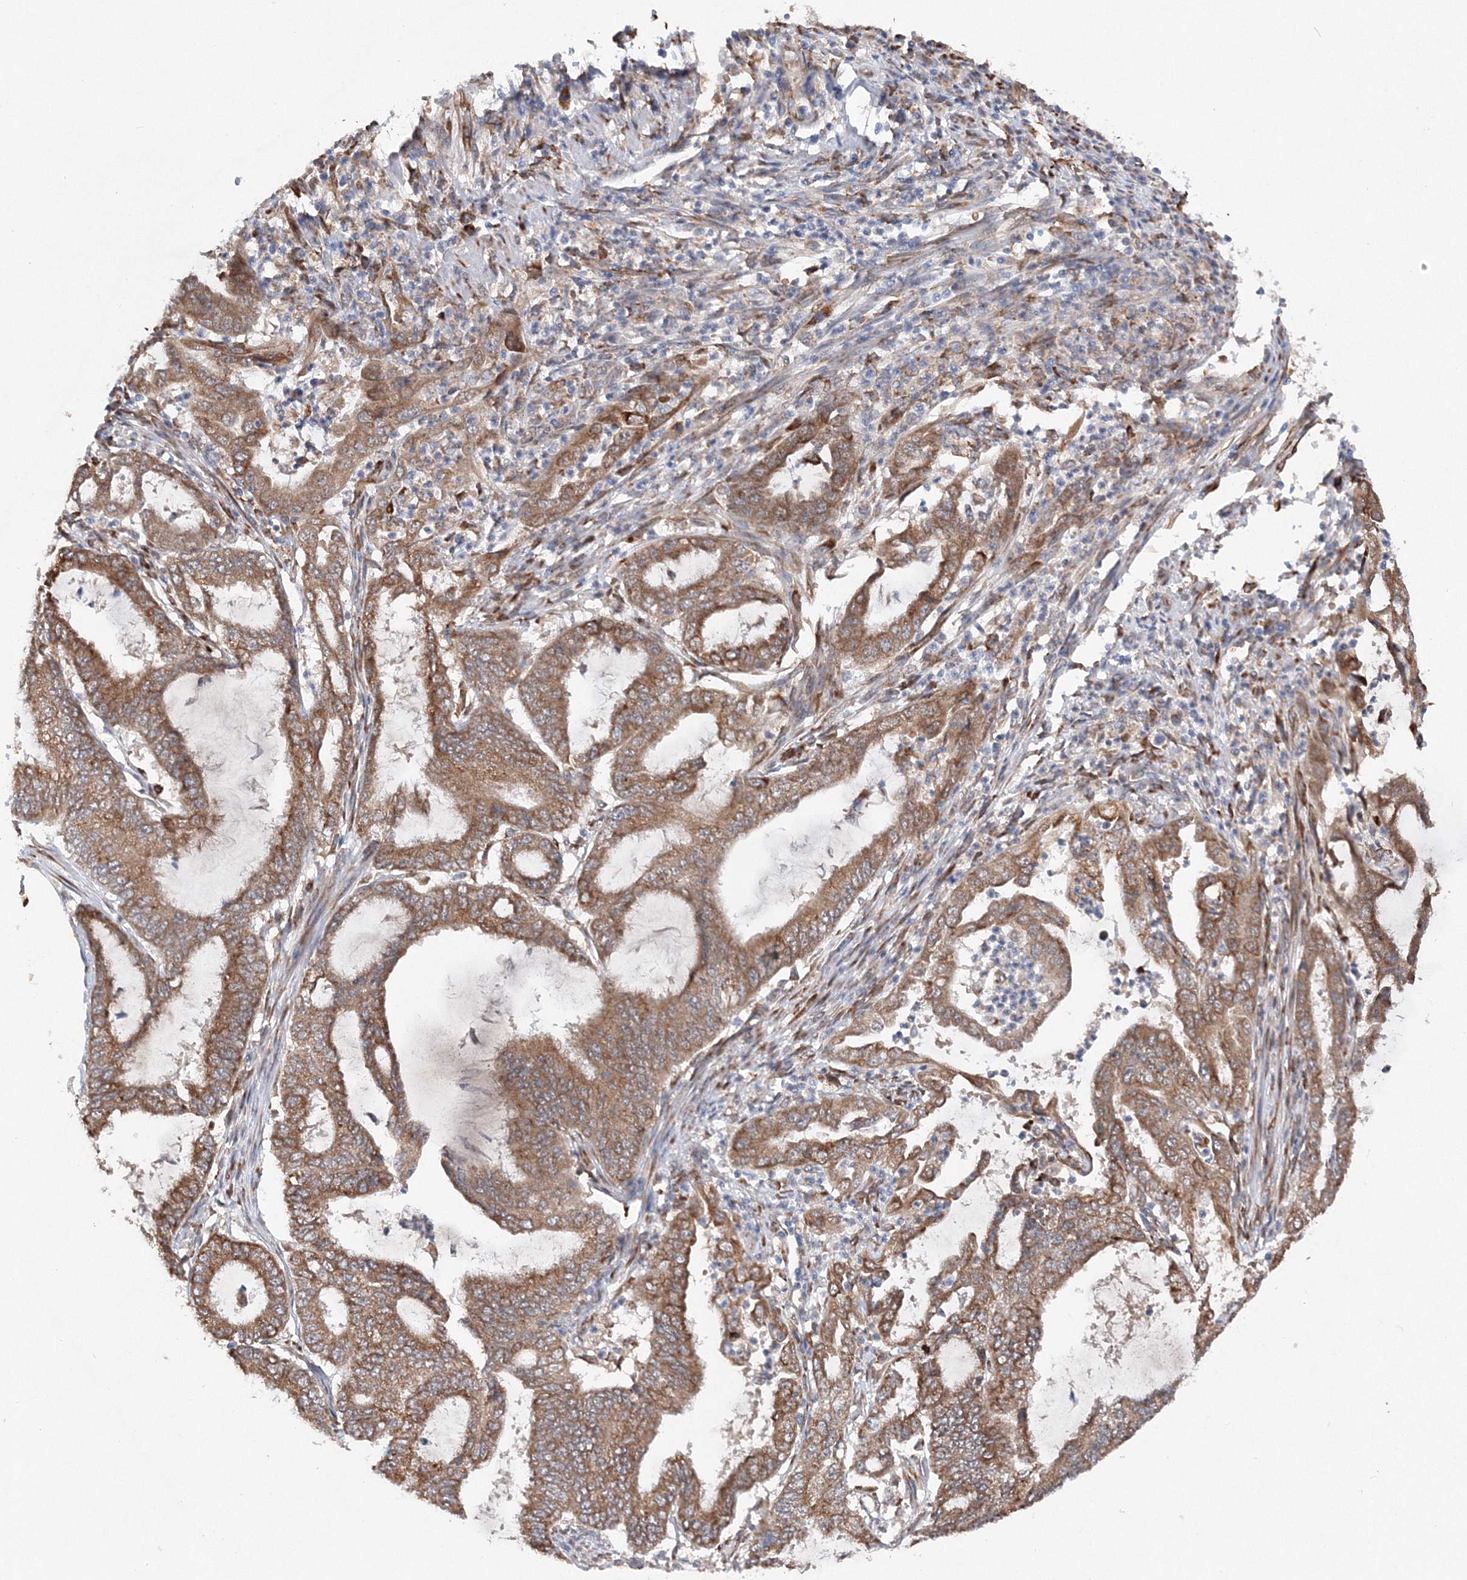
{"staining": {"intensity": "moderate", "quantity": ">75%", "location": "cytoplasmic/membranous"}, "tissue": "endometrial cancer", "cell_type": "Tumor cells", "image_type": "cancer", "snomed": [{"axis": "morphology", "description": "Adenocarcinoma, NOS"}, {"axis": "topography", "description": "Endometrium"}], "caption": "A medium amount of moderate cytoplasmic/membranous positivity is present in approximately >75% of tumor cells in endometrial cancer tissue.", "gene": "DIS3L2", "patient": {"sex": "female", "age": 51}}